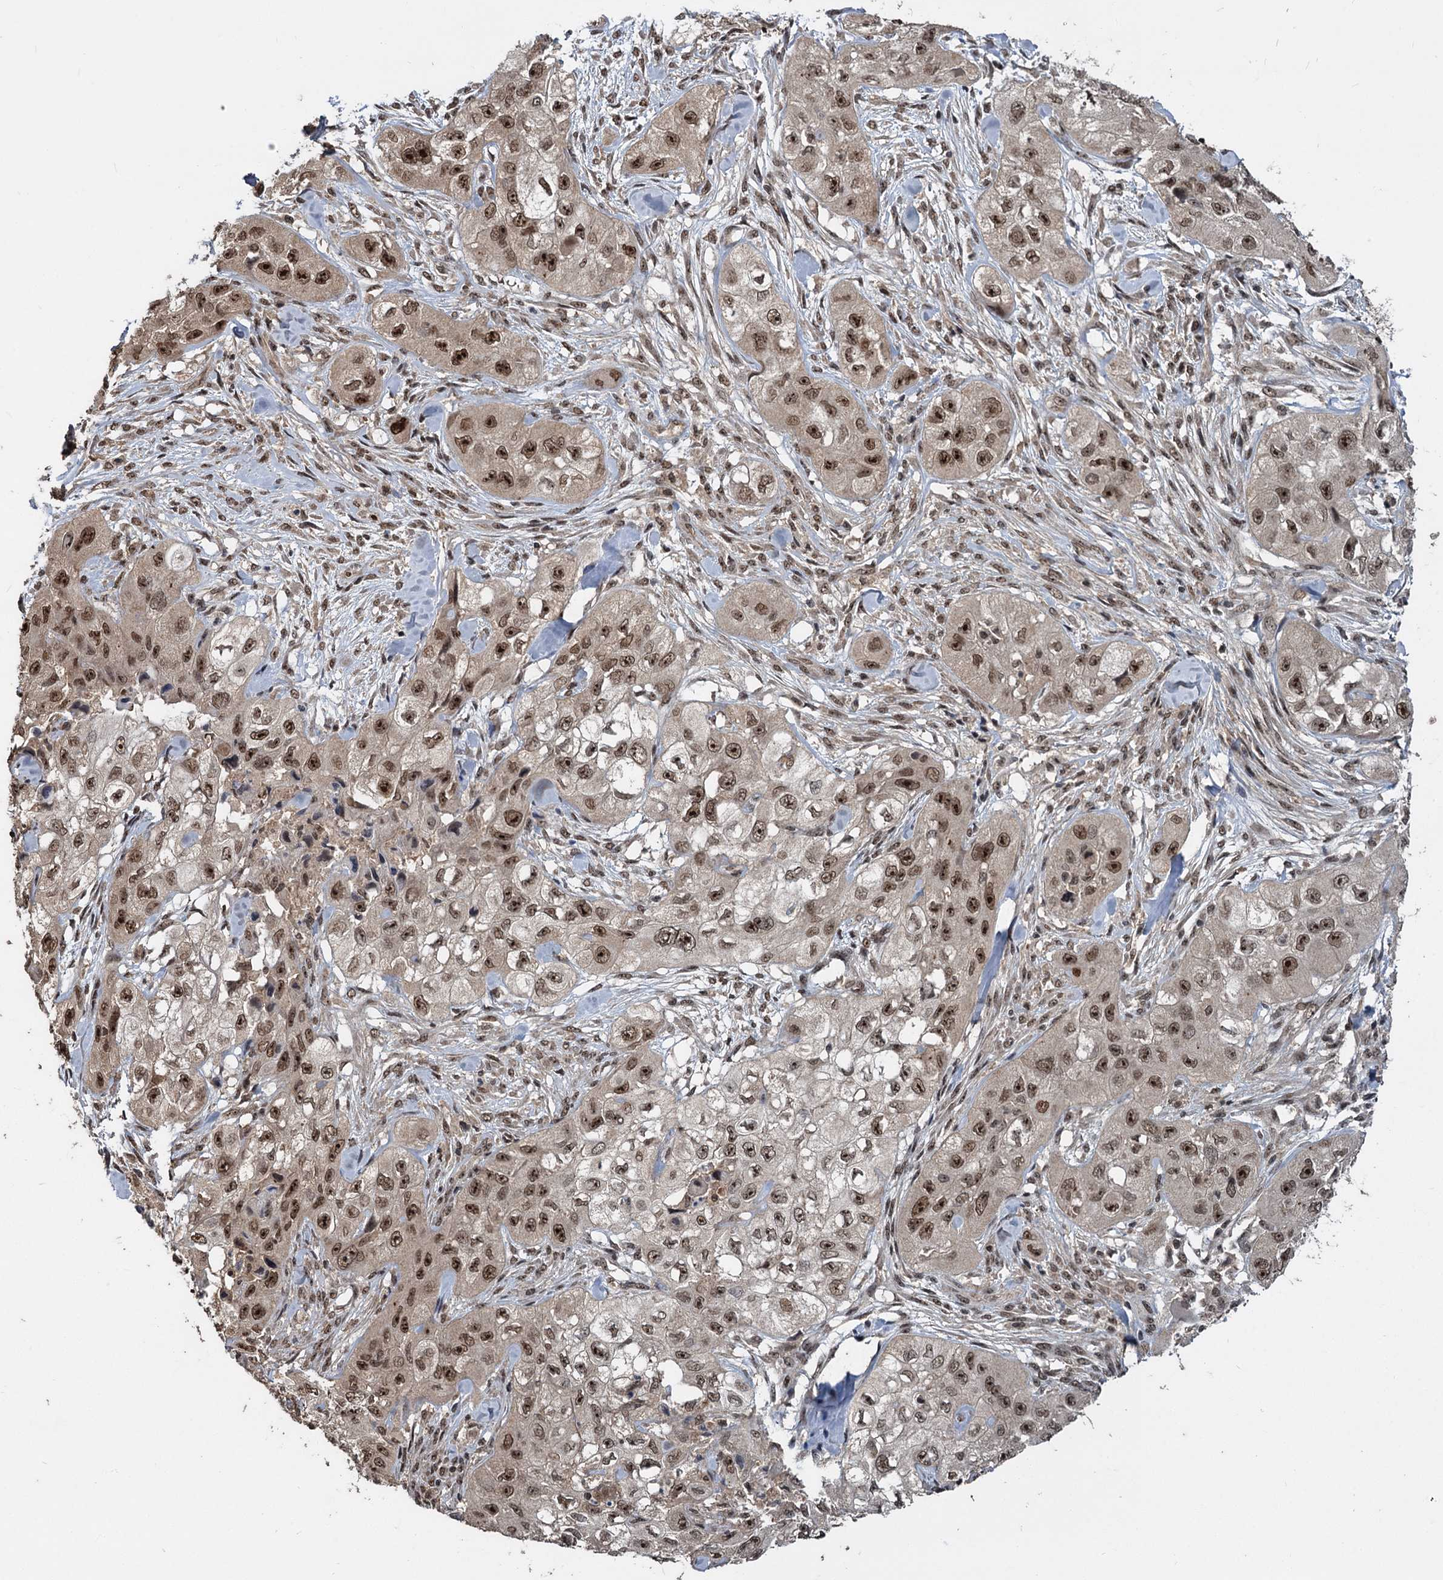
{"staining": {"intensity": "moderate", "quantity": ">75%", "location": "nuclear"}, "tissue": "skin cancer", "cell_type": "Tumor cells", "image_type": "cancer", "snomed": [{"axis": "morphology", "description": "Squamous cell carcinoma, NOS"}, {"axis": "topography", "description": "Skin"}, {"axis": "topography", "description": "Subcutis"}], "caption": "IHC image of neoplastic tissue: human skin squamous cell carcinoma stained using immunohistochemistry reveals medium levels of moderate protein expression localized specifically in the nuclear of tumor cells, appearing as a nuclear brown color.", "gene": "FAM216B", "patient": {"sex": "male", "age": 73}}